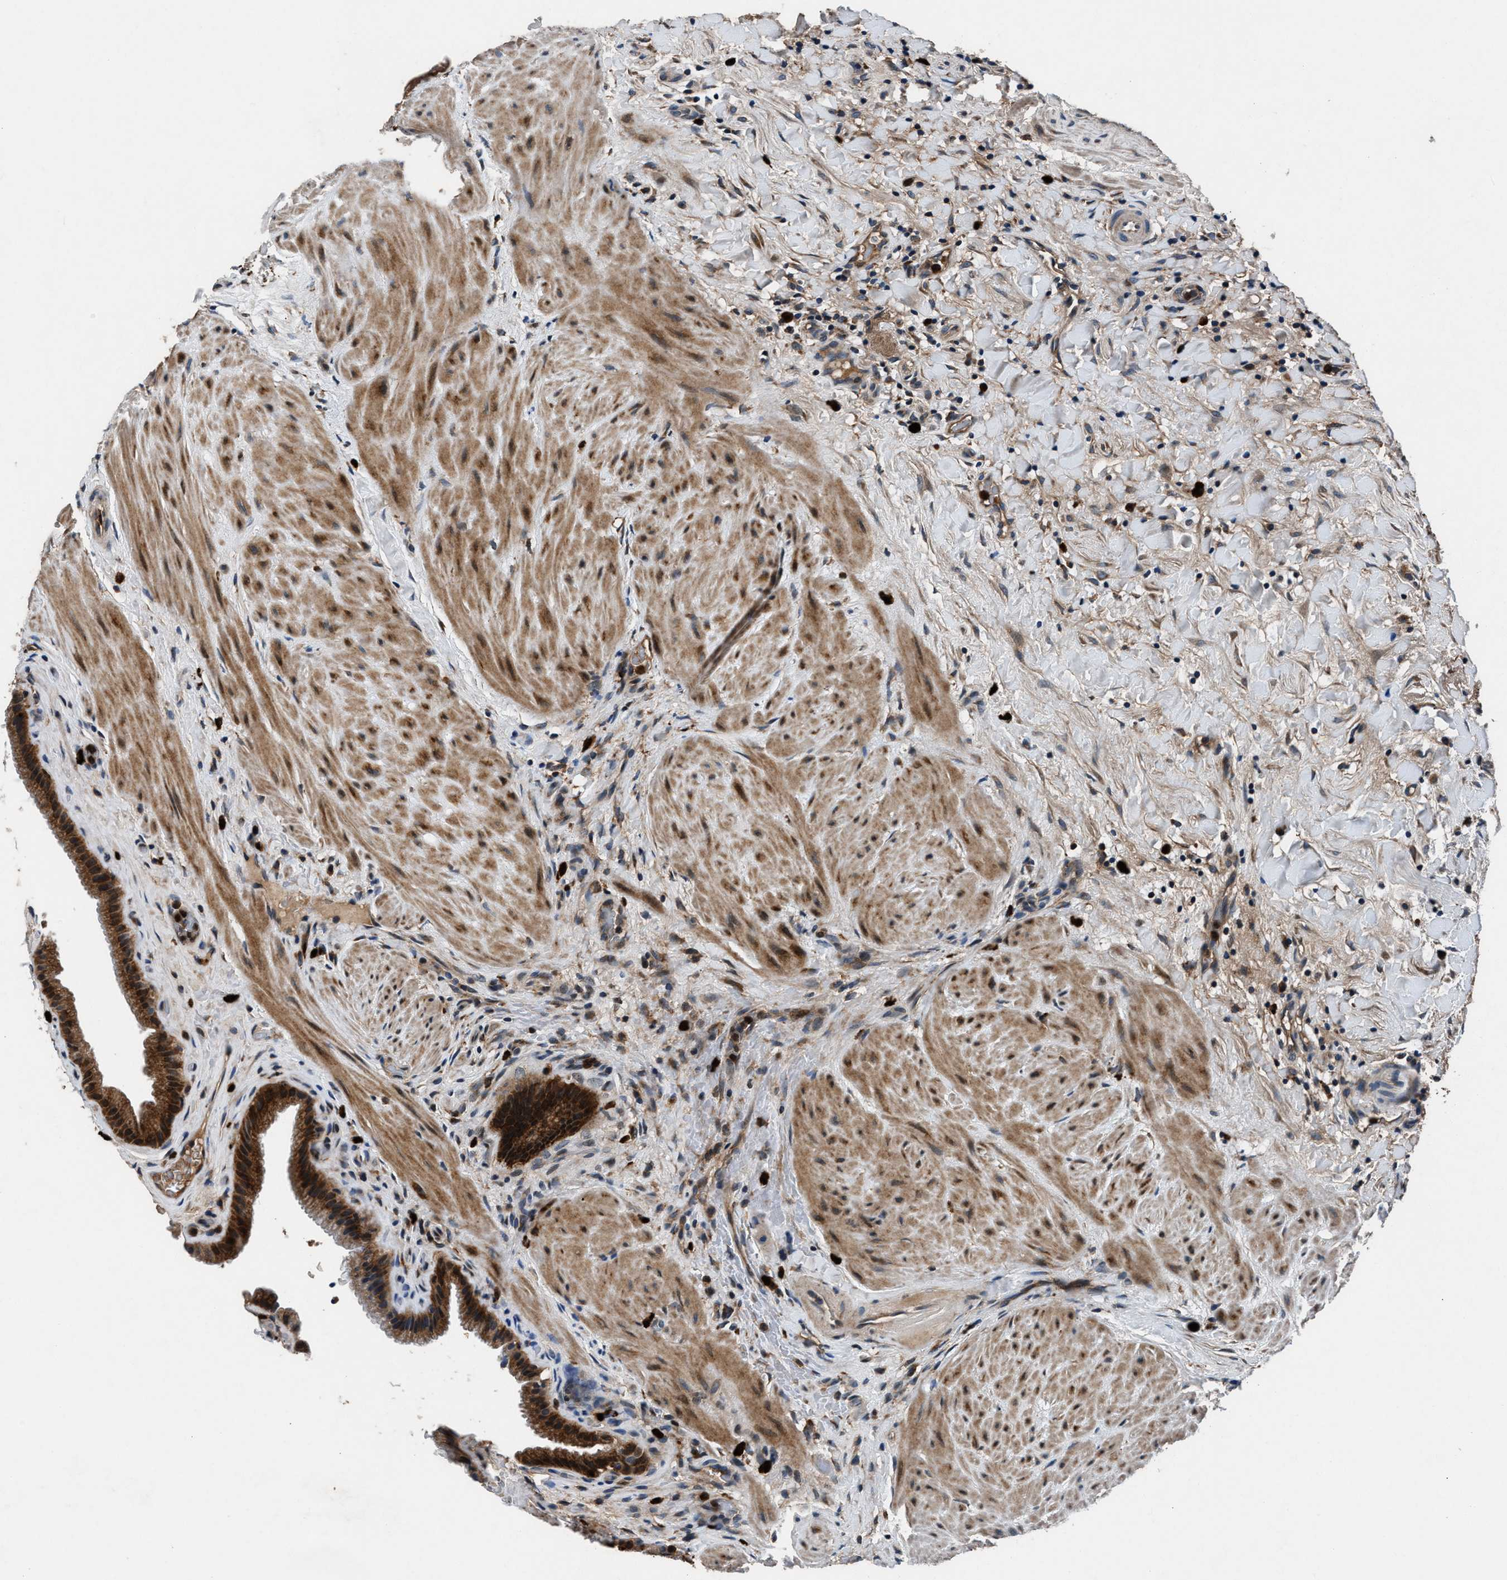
{"staining": {"intensity": "moderate", "quantity": ">75%", "location": "cytoplasmic/membranous"}, "tissue": "gallbladder", "cell_type": "Glandular cells", "image_type": "normal", "snomed": [{"axis": "morphology", "description": "Normal tissue, NOS"}, {"axis": "topography", "description": "Gallbladder"}], "caption": "Immunohistochemistry (IHC) image of normal gallbladder: human gallbladder stained using immunohistochemistry (IHC) displays medium levels of moderate protein expression localized specifically in the cytoplasmic/membranous of glandular cells, appearing as a cytoplasmic/membranous brown color.", "gene": "FAM221A", "patient": {"sex": "male", "age": 49}}